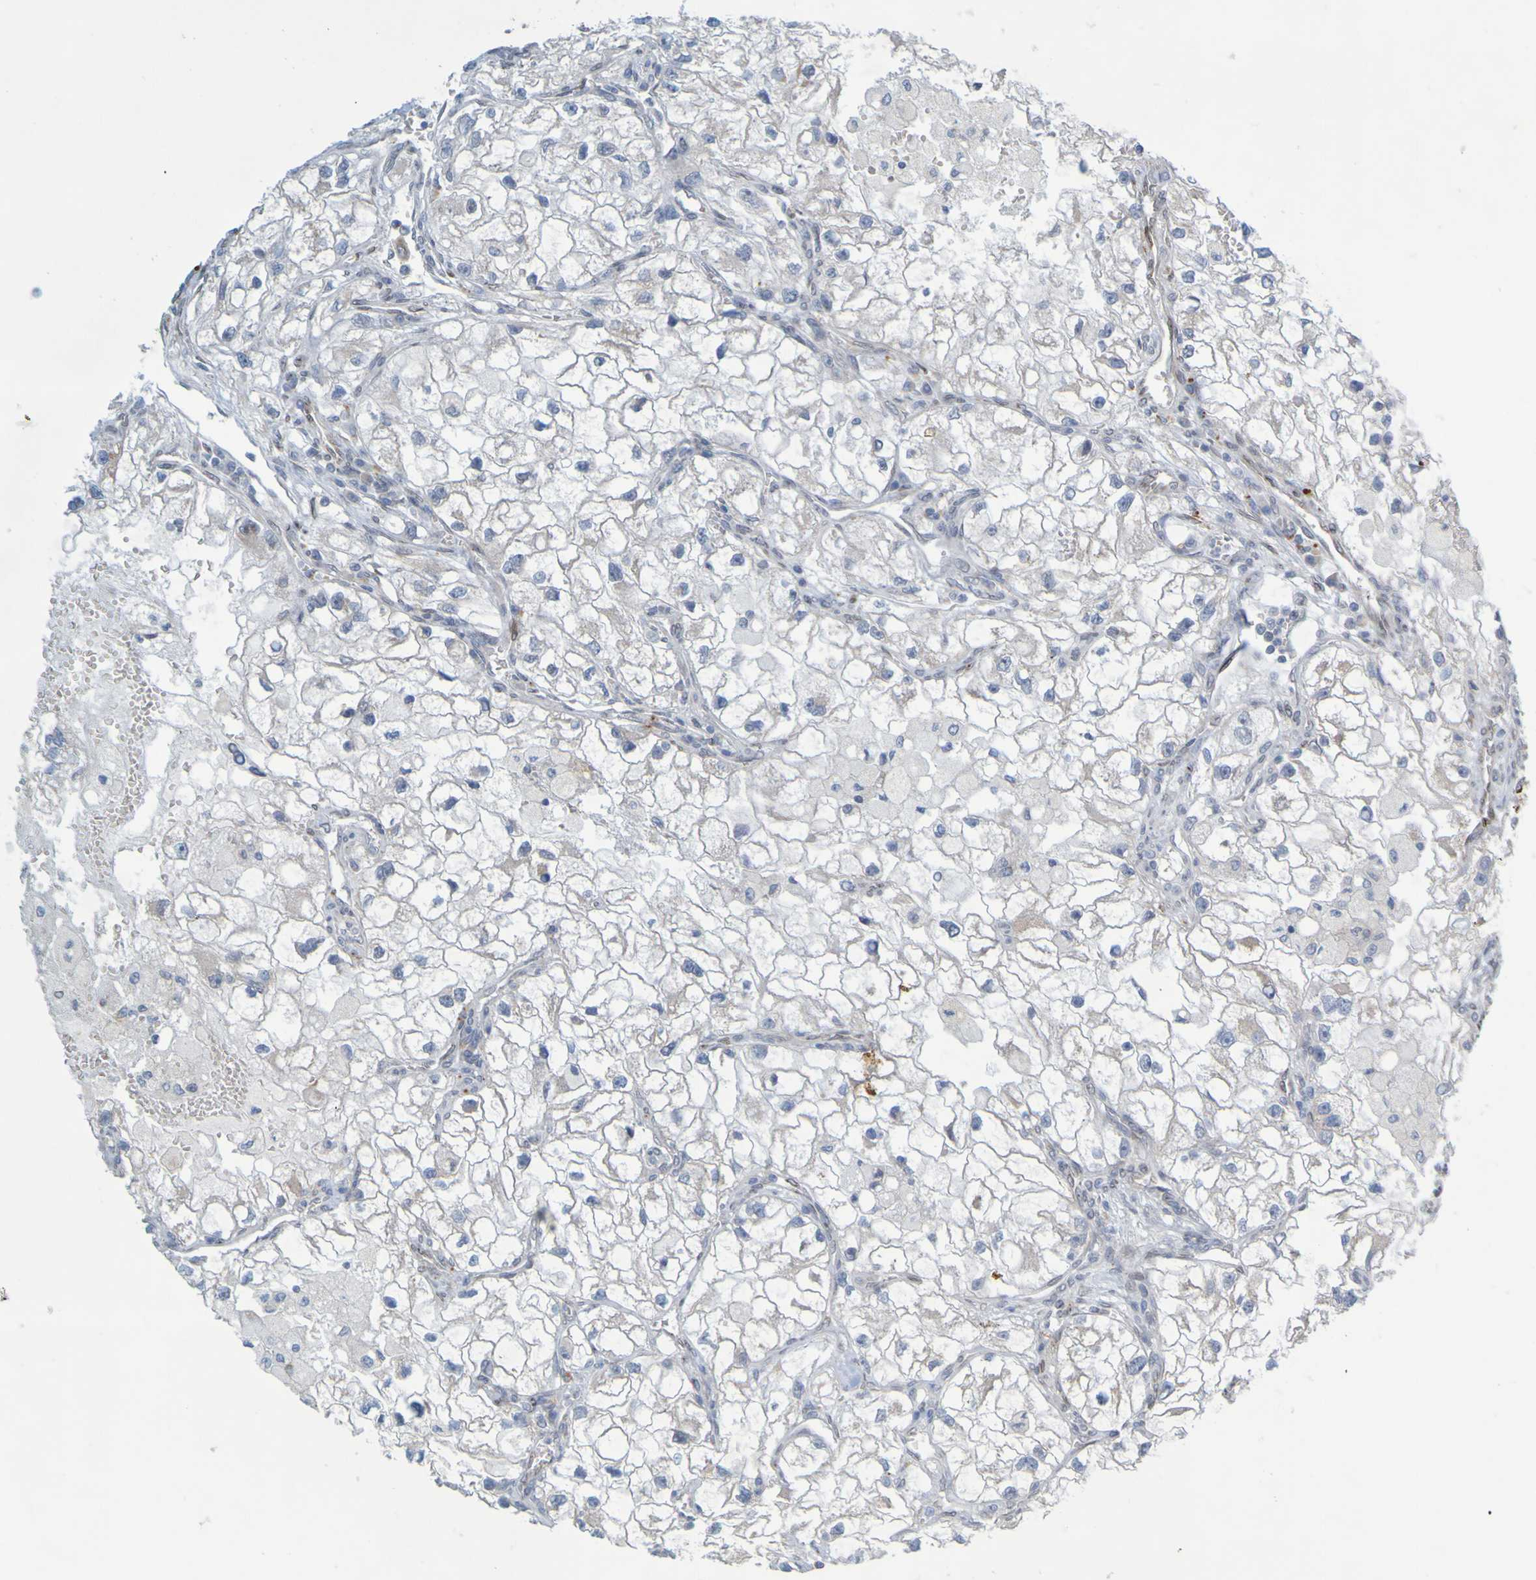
{"staining": {"intensity": "negative", "quantity": "none", "location": "none"}, "tissue": "renal cancer", "cell_type": "Tumor cells", "image_type": "cancer", "snomed": [{"axis": "morphology", "description": "Adenocarcinoma, NOS"}, {"axis": "topography", "description": "Kidney"}], "caption": "Tumor cells are negative for brown protein staining in adenocarcinoma (renal).", "gene": "MAG", "patient": {"sex": "female", "age": 70}}